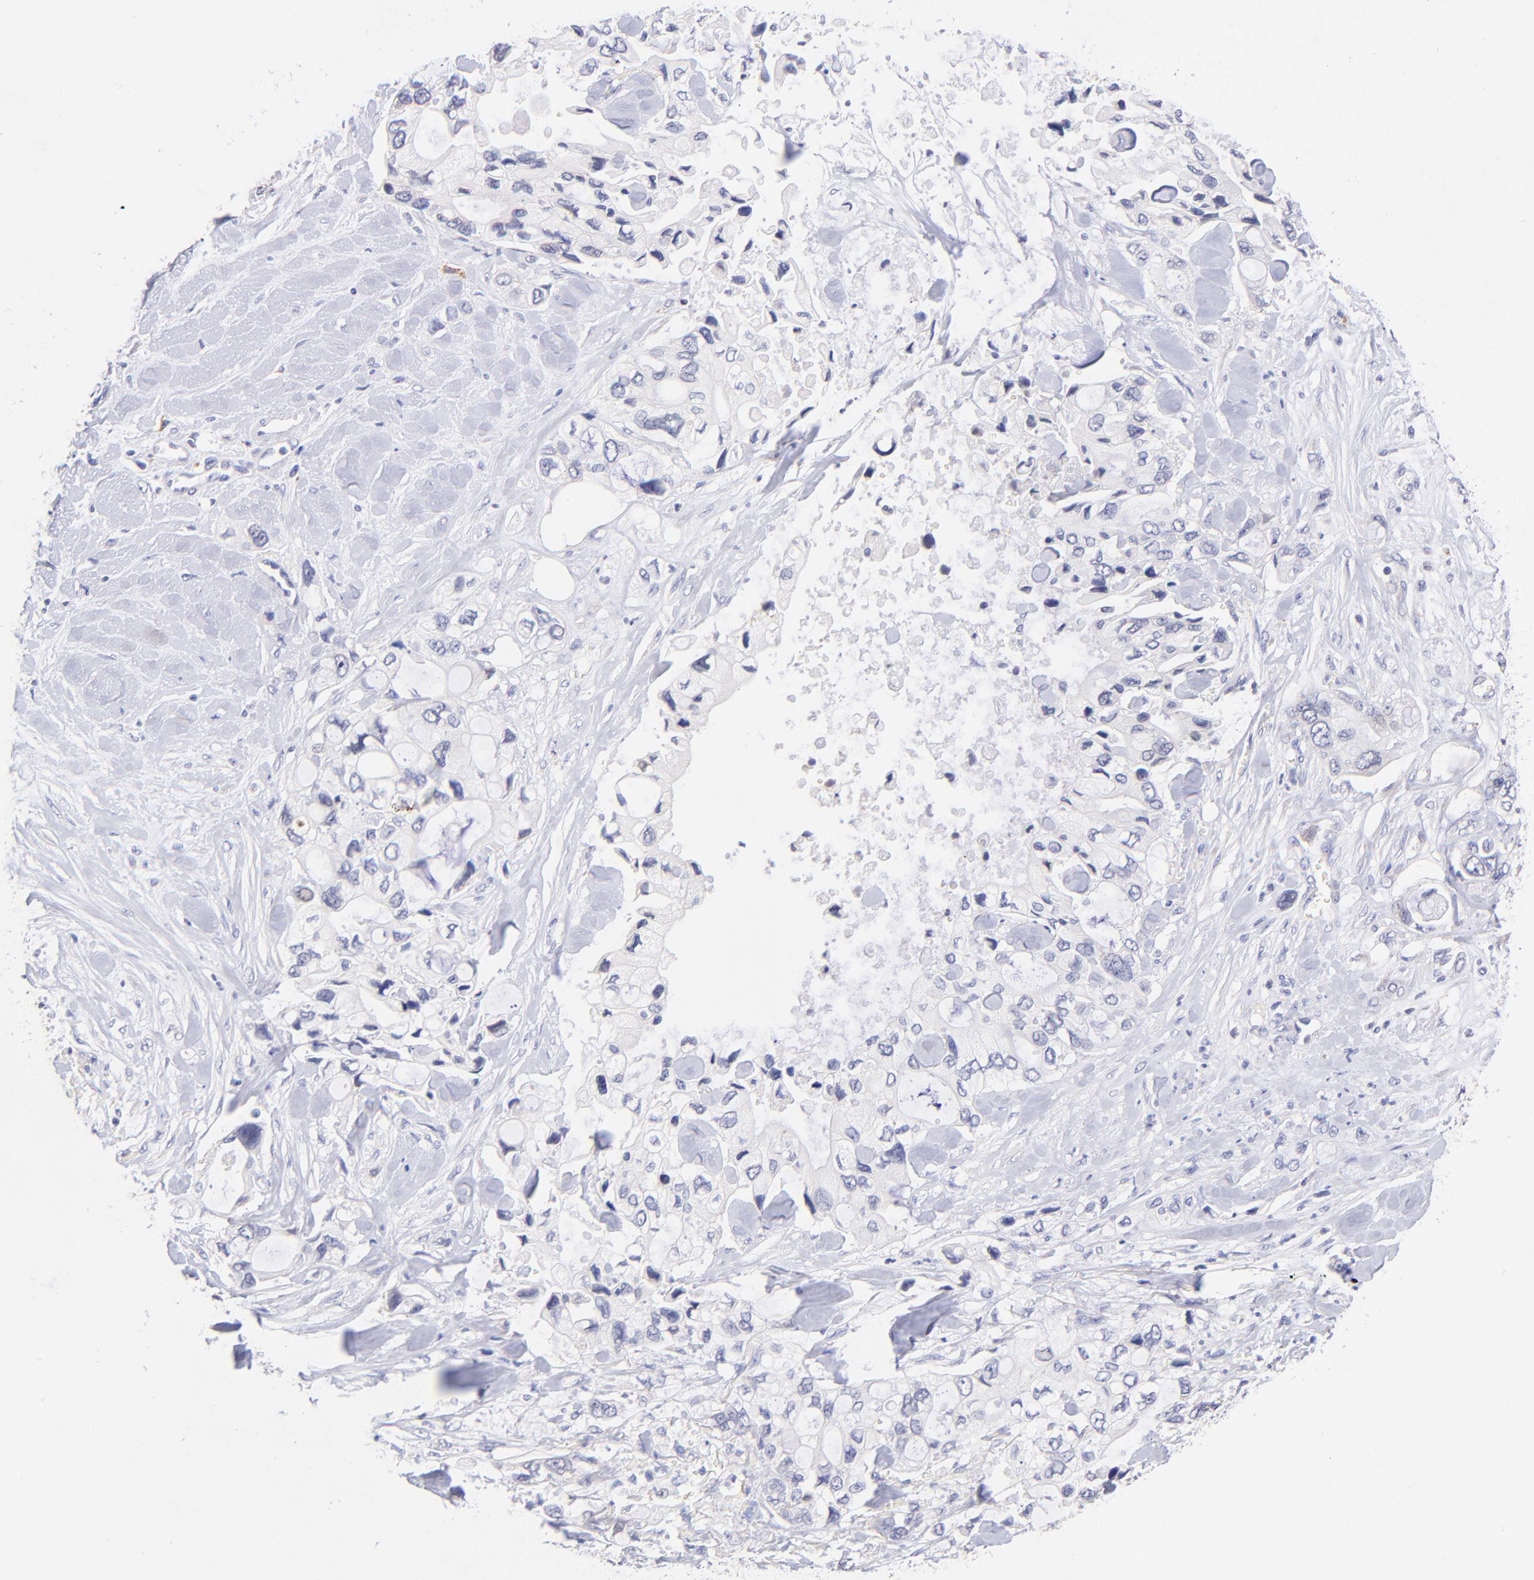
{"staining": {"intensity": "negative", "quantity": "none", "location": "none"}, "tissue": "pancreatic cancer", "cell_type": "Tumor cells", "image_type": "cancer", "snomed": [{"axis": "morphology", "description": "Adenocarcinoma, NOS"}, {"axis": "topography", "description": "Pancreas"}], "caption": "The photomicrograph reveals no staining of tumor cells in pancreatic cancer.", "gene": "RPL11", "patient": {"sex": "male", "age": 70}}